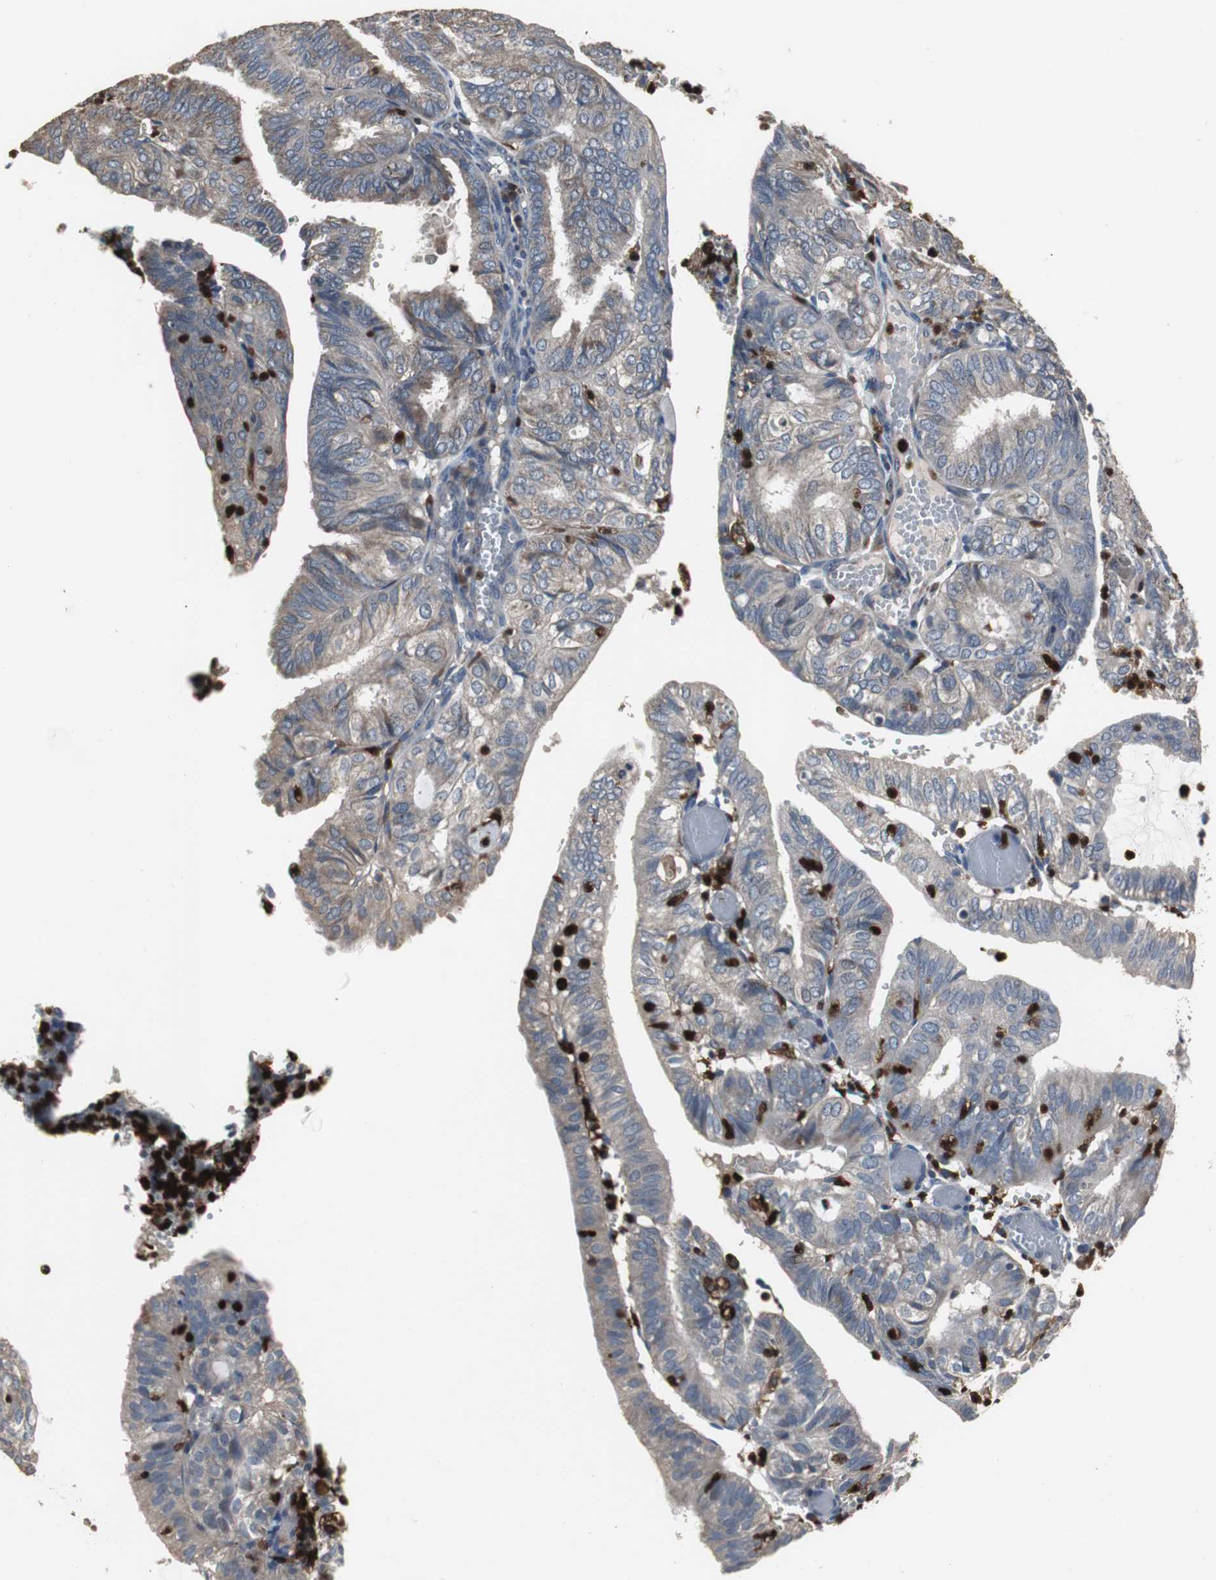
{"staining": {"intensity": "weak", "quantity": ">75%", "location": "cytoplasmic/membranous"}, "tissue": "endometrial cancer", "cell_type": "Tumor cells", "image_type": "cancer", "snomed": [{"axis": "morphology", "description": "Adenocarcinoma, NOS"}, {"axis": "topography", "description": "Uterus"}], "caption": "Brown immunohistochemical staining in human endometrial cancer exhibits weak cytoplasmic/membranous expression in approximately >75% of tumor cells.", "gene": "NCF2", "patient": {"sex": "female", "age": 60}}